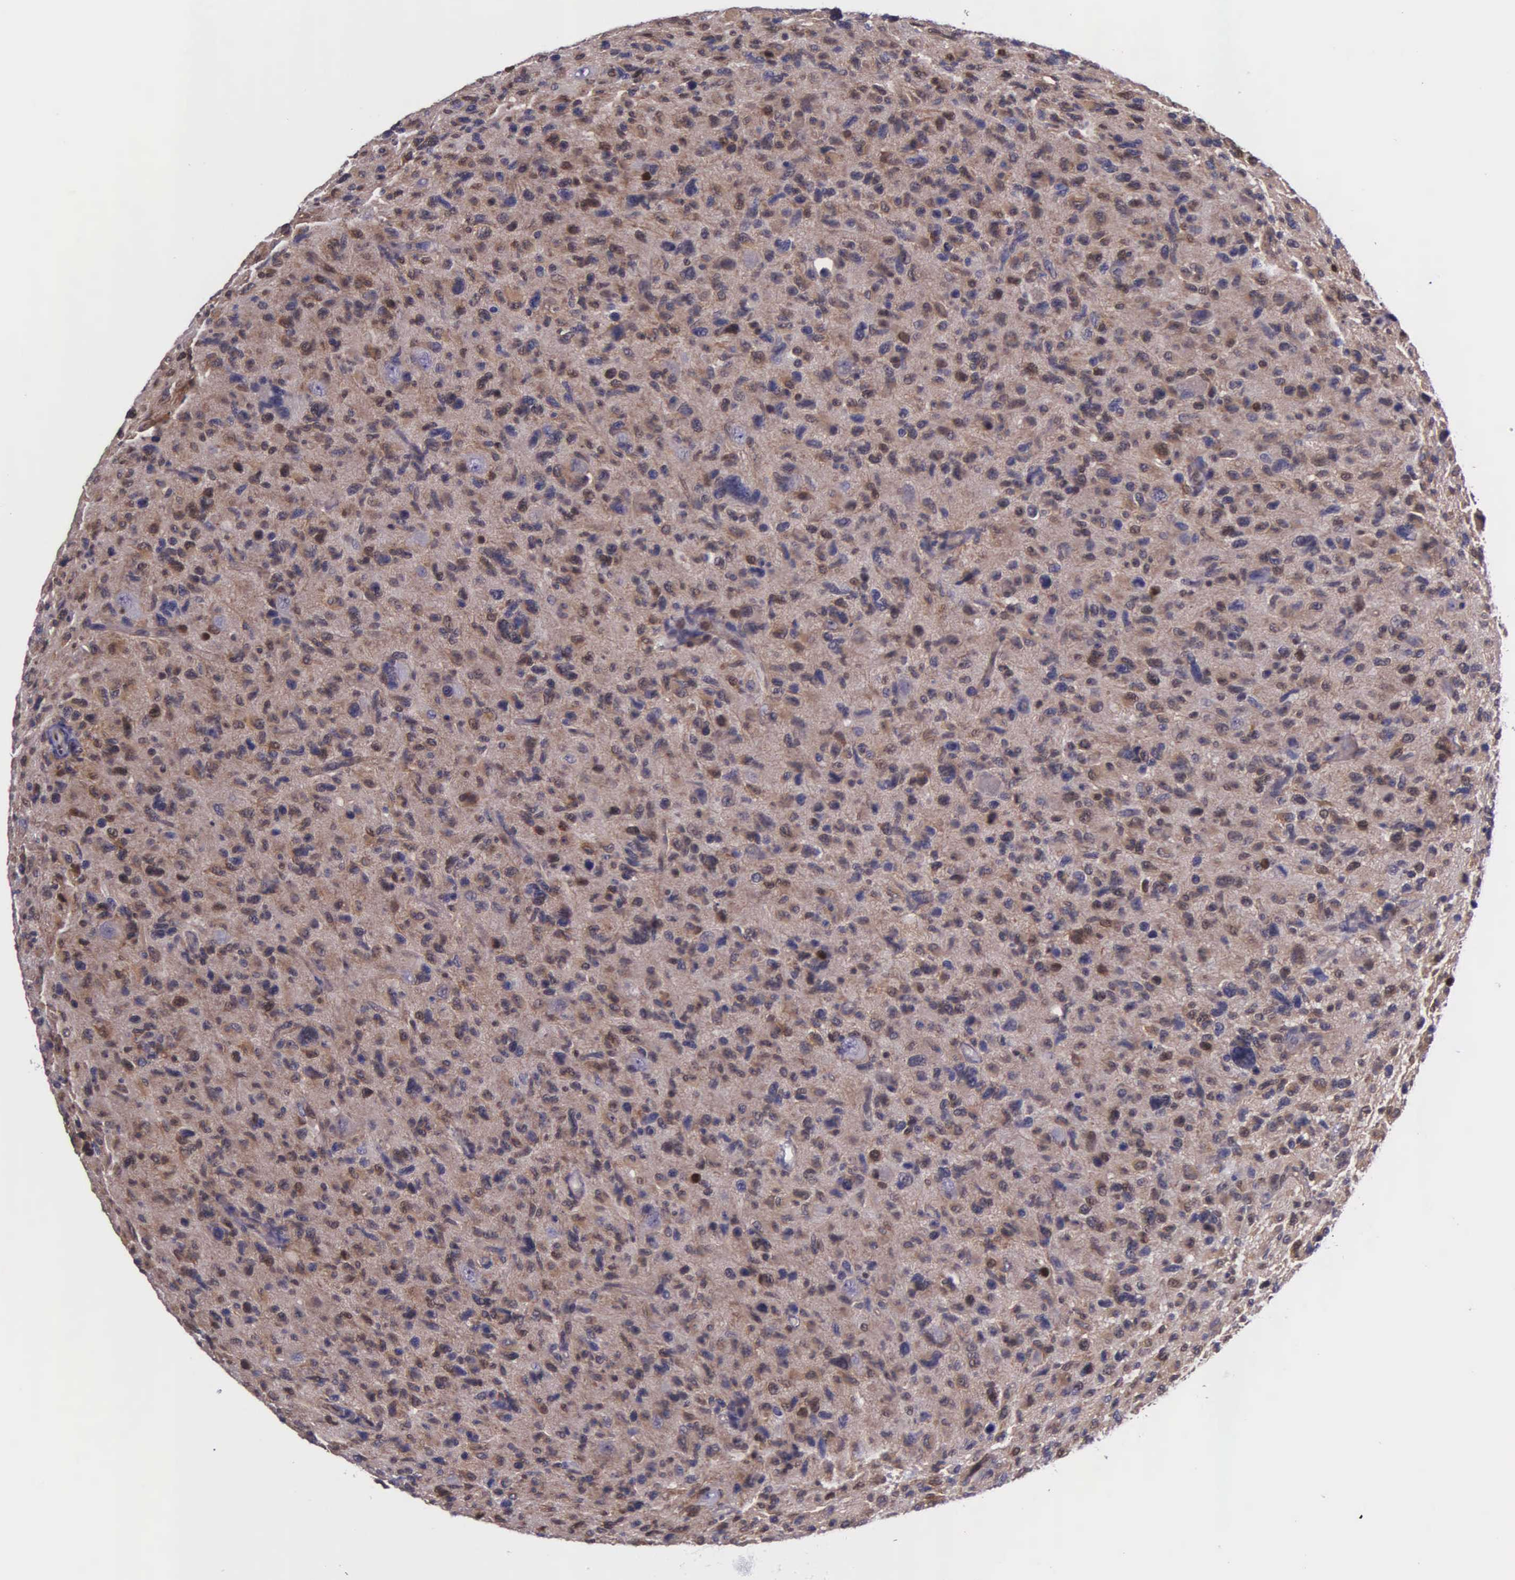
{"staining": {"intensity": "weak", "quantity": ">75%", "location": "cytoplasmic/membranous"}, "tissue": "glioma", "cell_type": "Tumor cells", "image_type": "cancer", "snomed": [{"axis": "morphology", "description": "Glioma, malignant, High grade"}, {"axis": "topography", "description": "Brain"}], "caption": "This is an image of IHC staining of malignant high-grade glioma, which shows weak positivity in the cytoplasmic/membranous of tumor cells.", "gene": "GMPR2", "patient": {"sex": "female", "age": 60}}